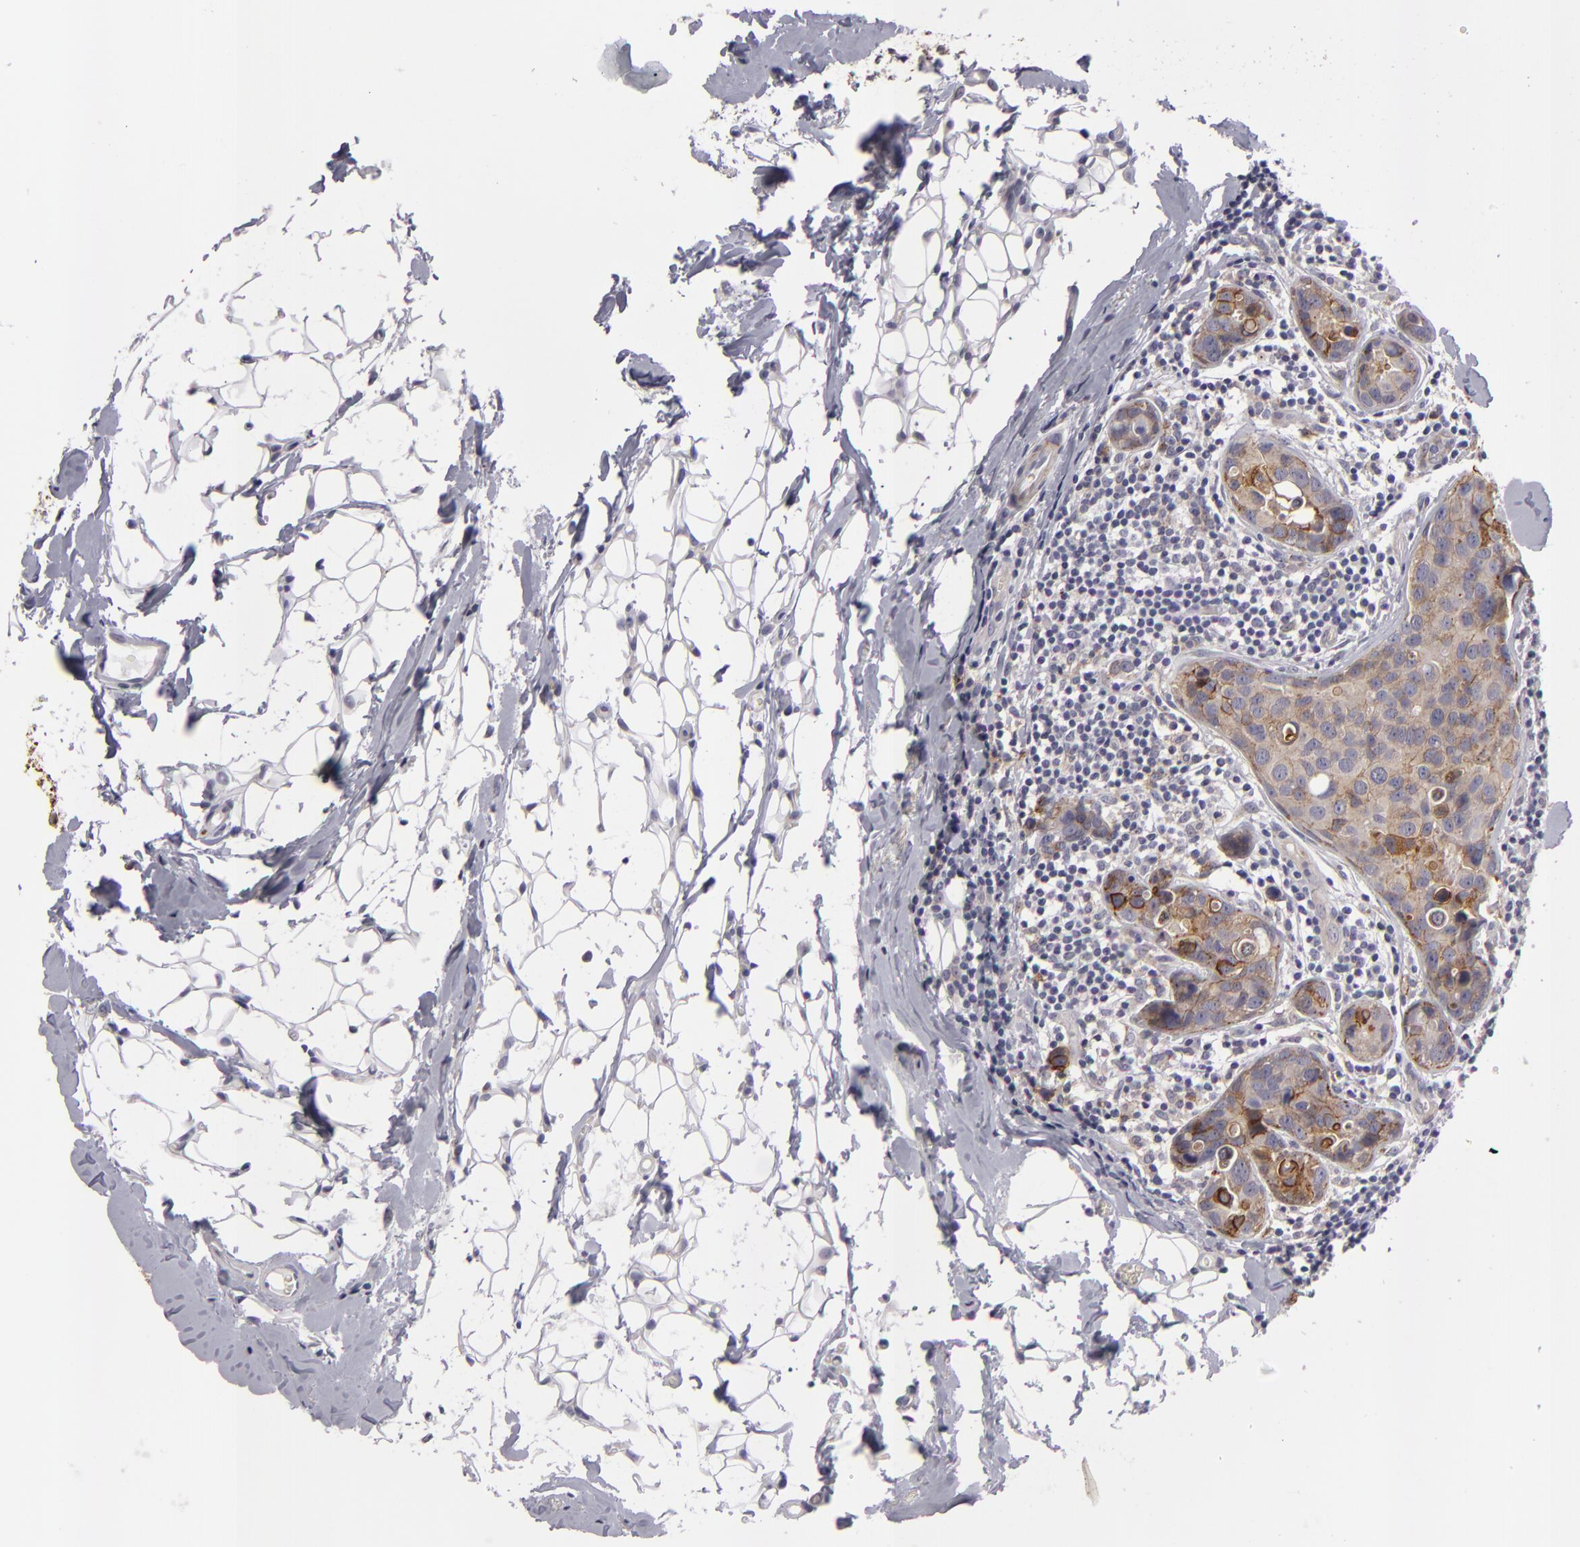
{"staining": {"intensity": "moderate", "quantity": "<25%", "location": "cytoplasmic/membranous"}, "tissue": "breast cancer", "cell_type": "Tumor cells", "image_type": "cancer", "snomed": [{"axis": "morphology", "description": "Duct carcinoma"}, {"axis": "topography", "description": "Breast"}], "caption": "Immunohistochemical staining of breast invasive ductal carcinoma exhibits moderate cytoplasmic/membranous protein expression in about <25% of tumor cells.", "gene": "ALCAM", "patient": {"sex": "female", "age": 24}}